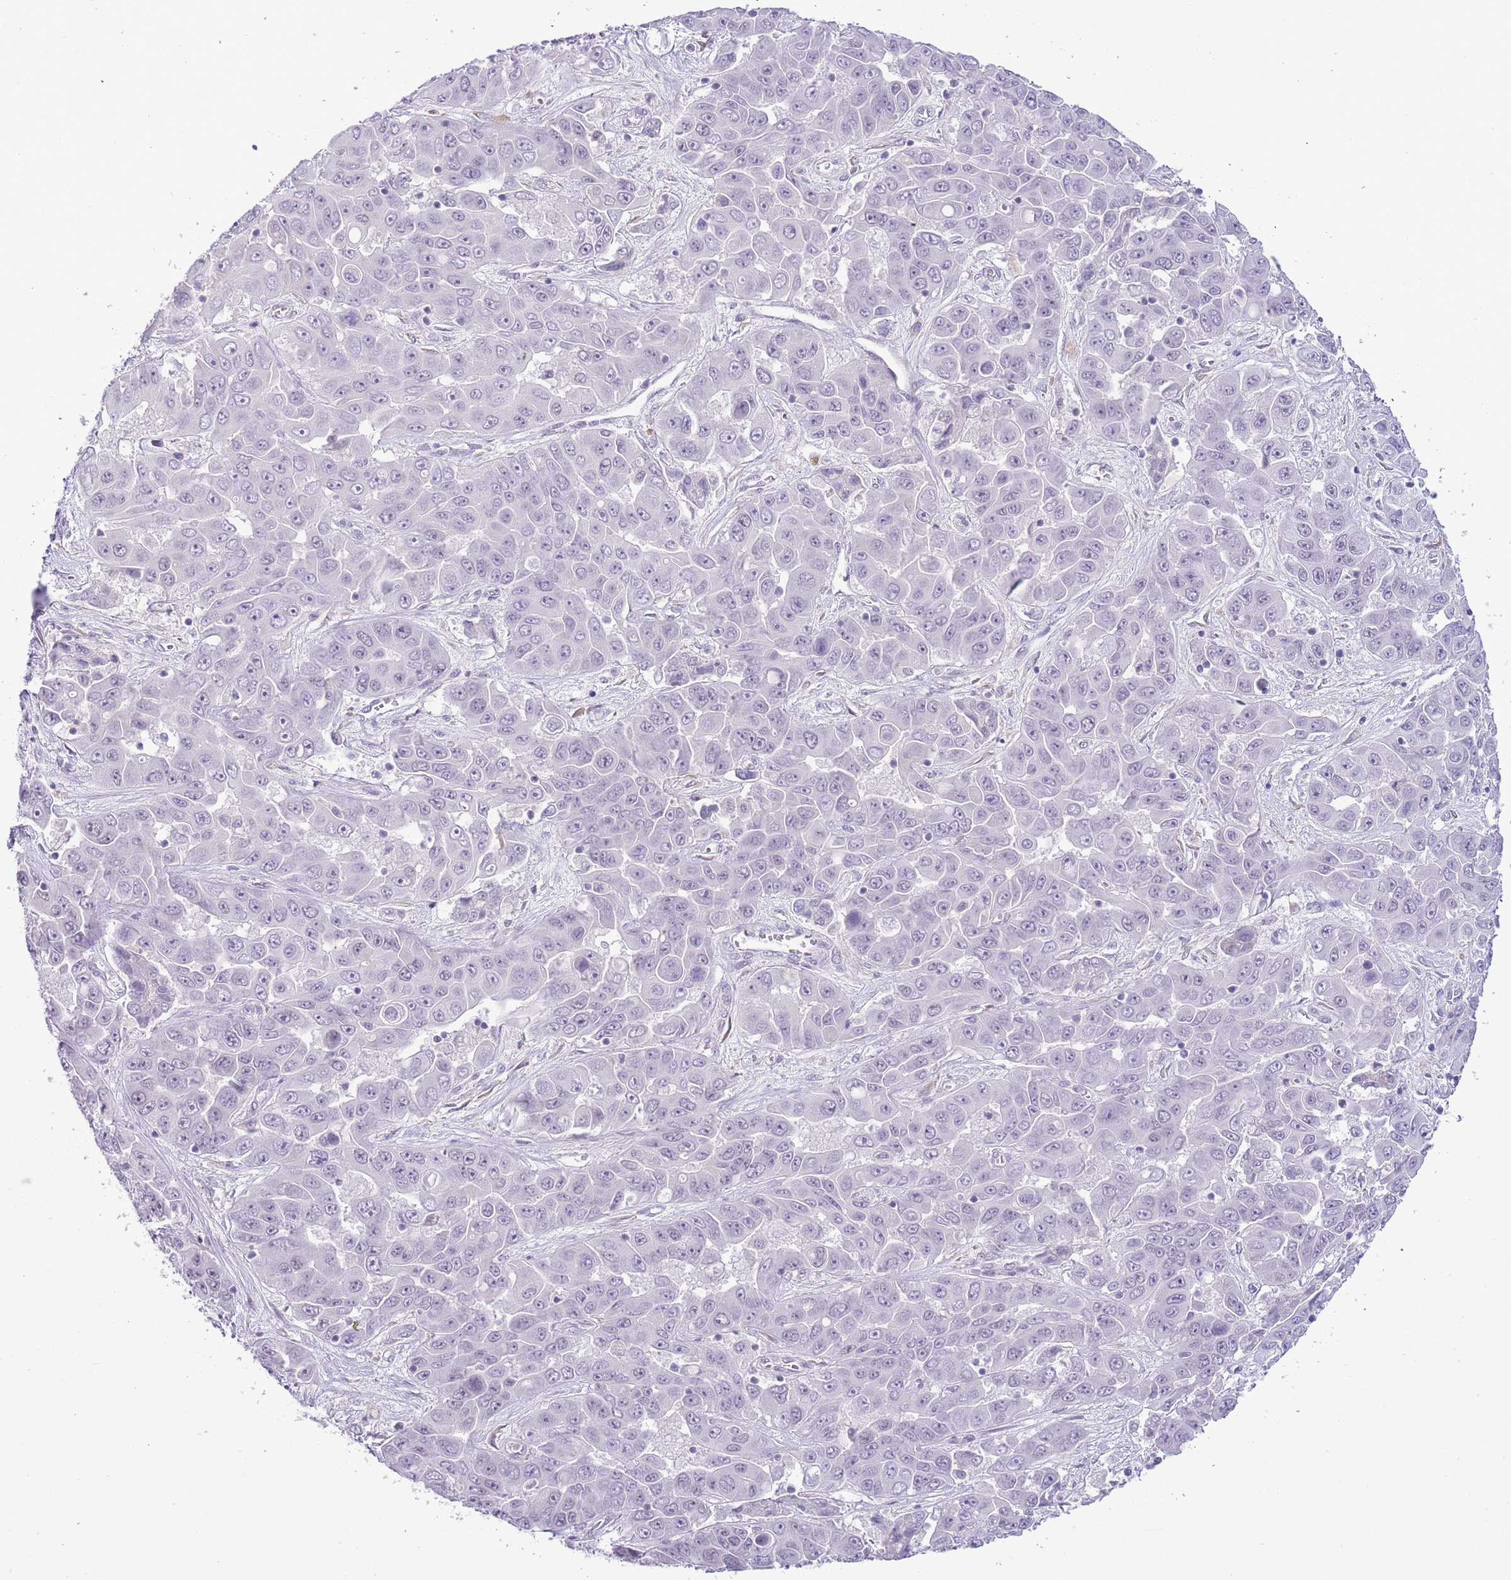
{"staining": {"intensity": "negative", "quantity": "none", "location": "none"}, "tissue": "liver cancer", "cell_type": "Tumor cells", "image_type": "cancer", "snomed": [{"axis": "morphology", "description": "Cholangiocarcinoma"}, {"axis": "topography", "description": "Liver"}], "caption": "High power microscopy micrograph of an IHC micrograph of liver cancer, revealing no significant staining in tumor cells.", "gene": "MIDN", "patient": {"sex": "female", "age": 52}}